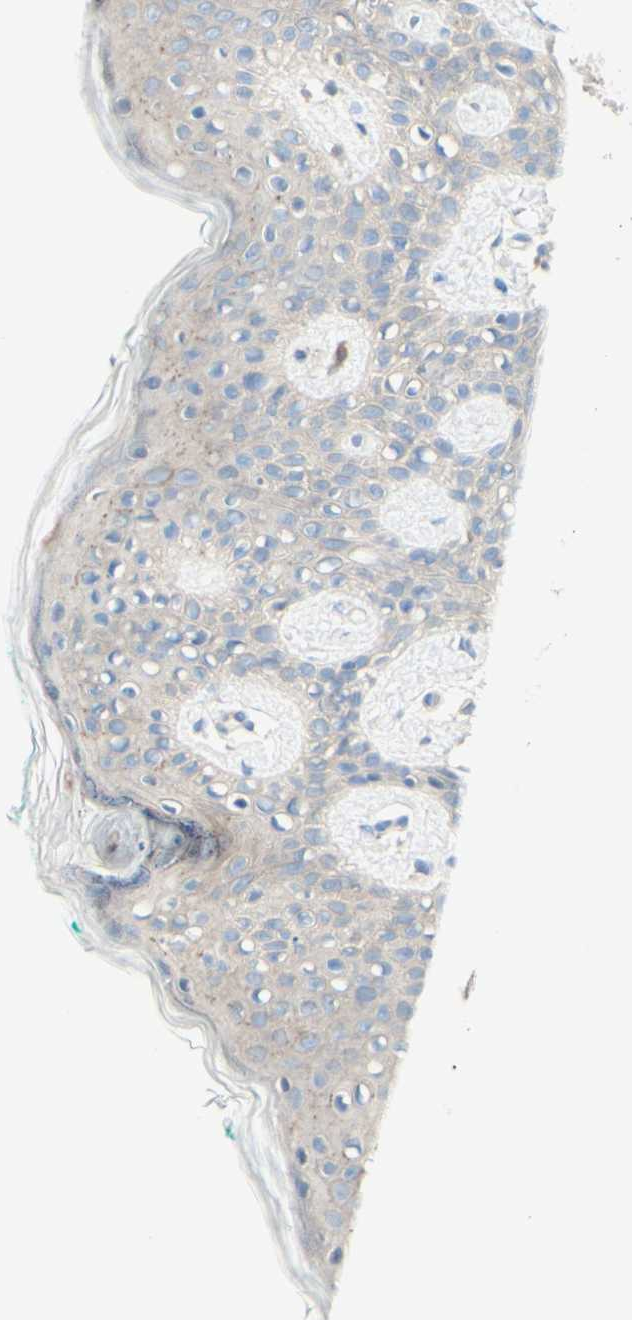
{"staining": {"intensity": "negative", "quantity": "none", "location": "none"}, "tissue": "skin", "cell_type": "Fibroblasts", "image_type": "normal", "snomed": [{"axis": "morphology", "description": "Normal tissue, NOS"}, {"axis": "topography", "description": "Skin"}], "caption": "This is a micrograph of immunohistochemistry staining of unremarkable skin, which shows no expression in fibroblasts.", "gene": "MTM1", "patient": {"sex": "male", "age": 16}}